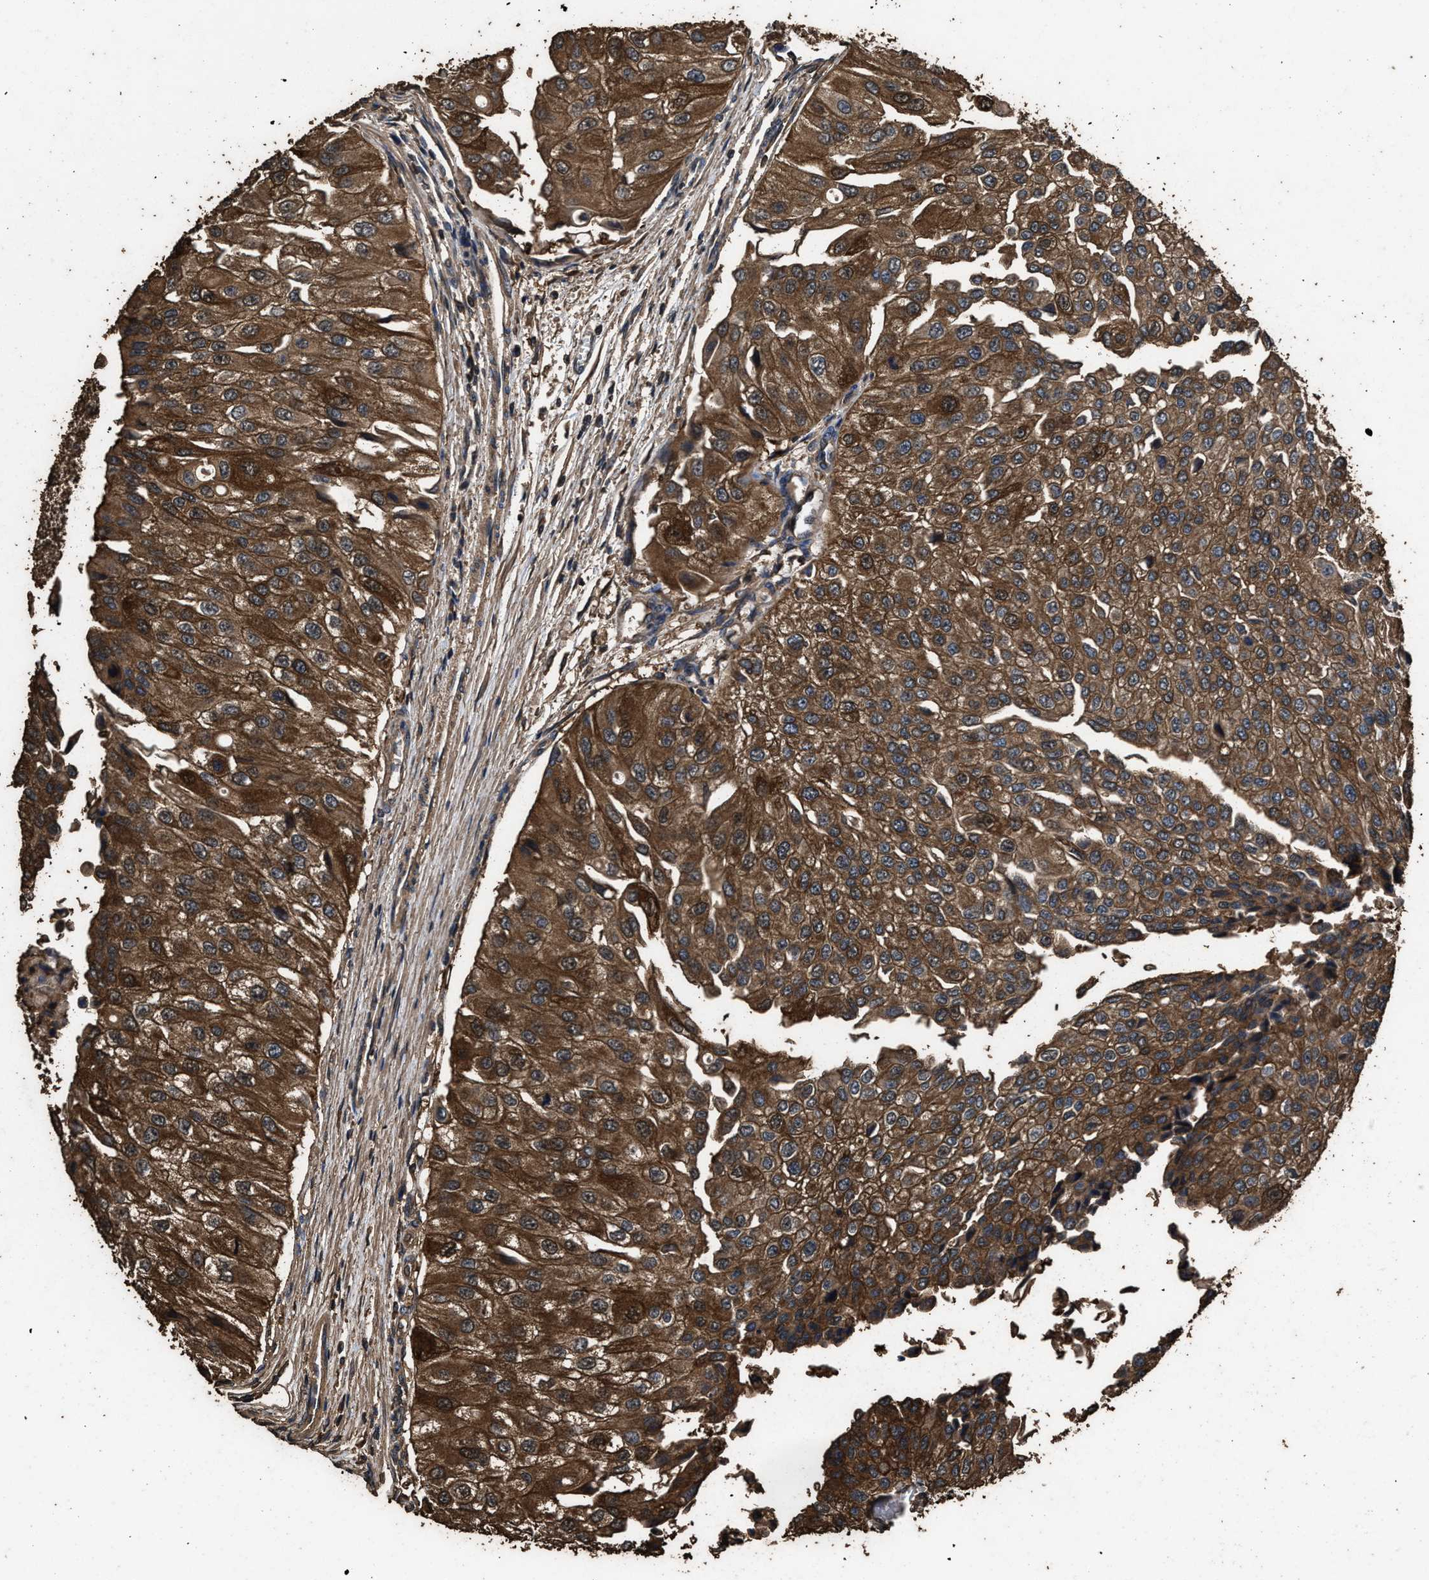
{"staining": {"intensity": "strong", "quantity": ">75%", "location": "cytoplasmic/membranous"}, "tissue": "urothelial cancer", "cell_type": "Tumor cells", "image_type": "cancer", "snomed": [{"axis": "morphology", "description": "Urothelial carcinoma, High grade"}, {"axis": "topography", "description": "Kidney"}, {"axis": "topography", "description": "Urinary bladder"}], "caption": "There is high levels of strong cytoplasmic/membranous positivity in tumor cells of high-grade urothelial carcinoma, as demonstrated by immunohistochemical staining (brown color).", "gene": "ZMYND19", "patient": {"sex": "male", "age": 77}}